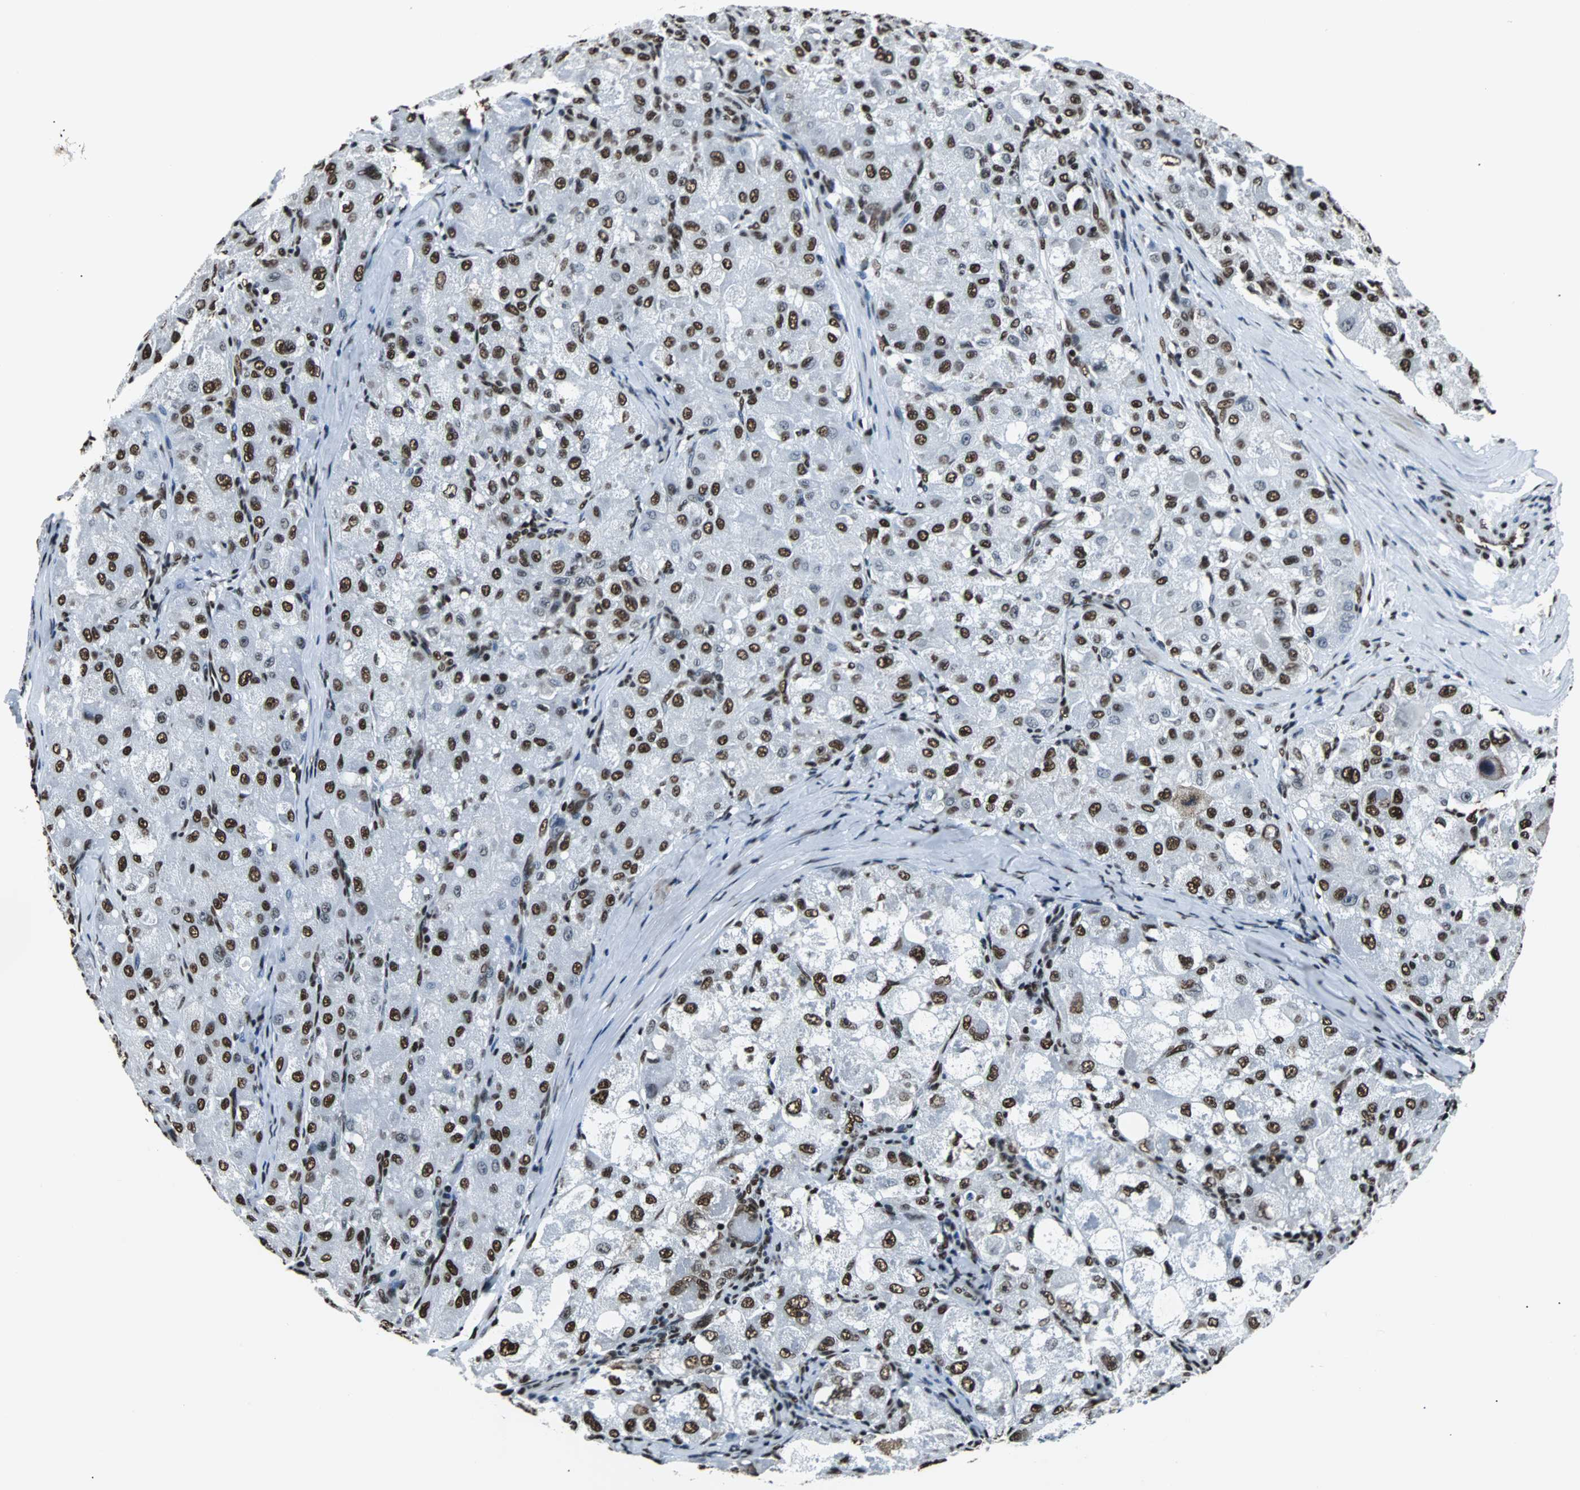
{"staining": {"intensity": "strong", "quantity": ">75%", "location": "nuclear"}, "tissue": "liver cancer", "cell_type": "Tumor cells", "image_type": "cancer", "snomed": [{"axis": "morphology", "description": "Carcinoma, Hepatocellular, NOS"}, {"axis": "topography", "description": "Liver"}], "caption": "Tumor cells exhibit strong nuclear positivity in about >75% of cells in liver cancer (hepatocellular carcinoma).", "gene": "FUBP1", "patient": {"sex": "male", "age": 80}}